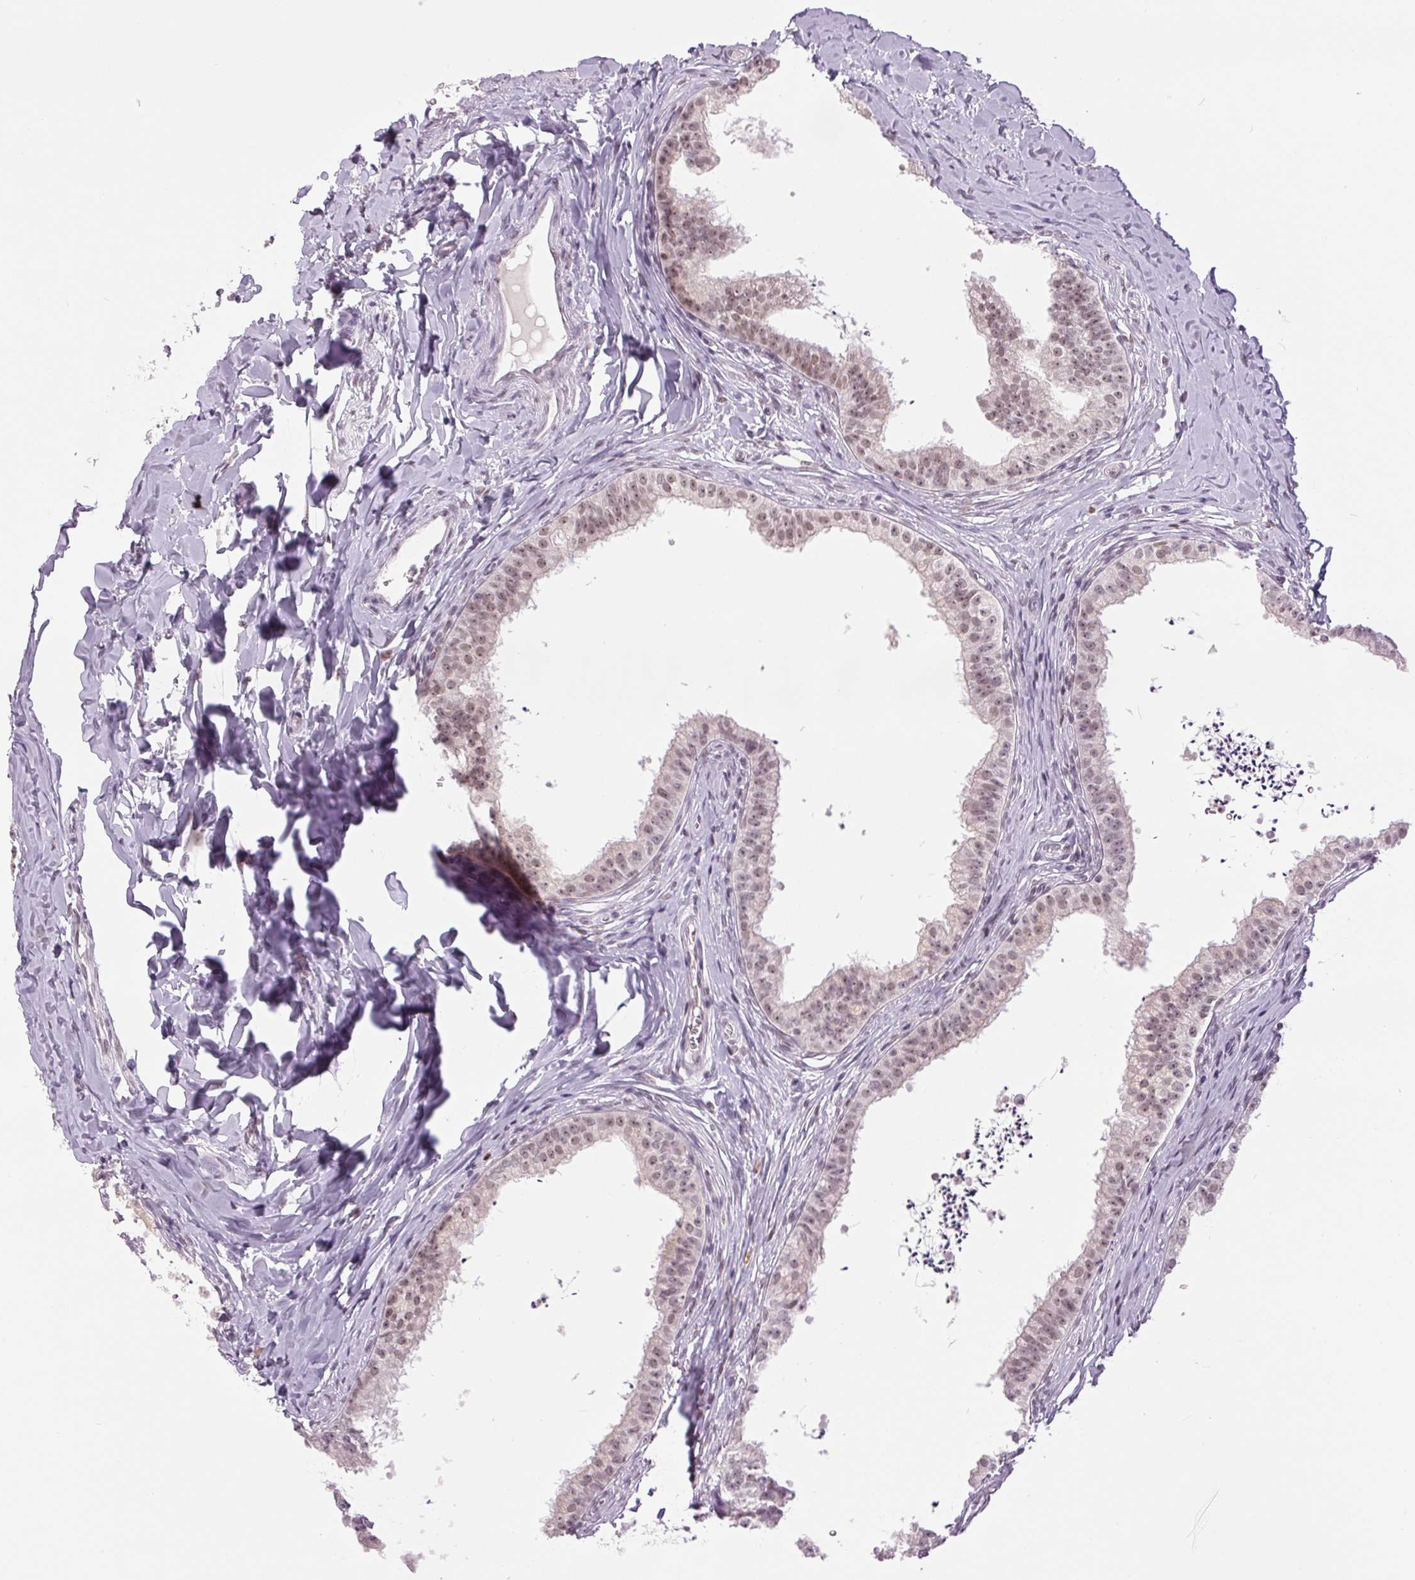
{"staining": {"intensity": "moderate", "quantity": "25%-75%", "location": "nuclear"}, "tissue": "epididymis", "cell_type": "Glandular cells", "image_type": "normal", "snomed": [{"axis": "morphology", "description": "Normal tissue, NOS"}, {"axis": "topography", "description": "Epididymis"}], "caption": "Immunohistochemical staining of unremarkable human epididymis exhibits medium levels of moderate nuclear positivity in about 25%-75% of glandular cells. The staining was performed using DAB to visualize the protein expression in brown, while the nuclei were stained in blue with hematoxylin (Magnification: 20x).", "gene": "SMIM6", "patient": {"sex": "male", "age": 24}}